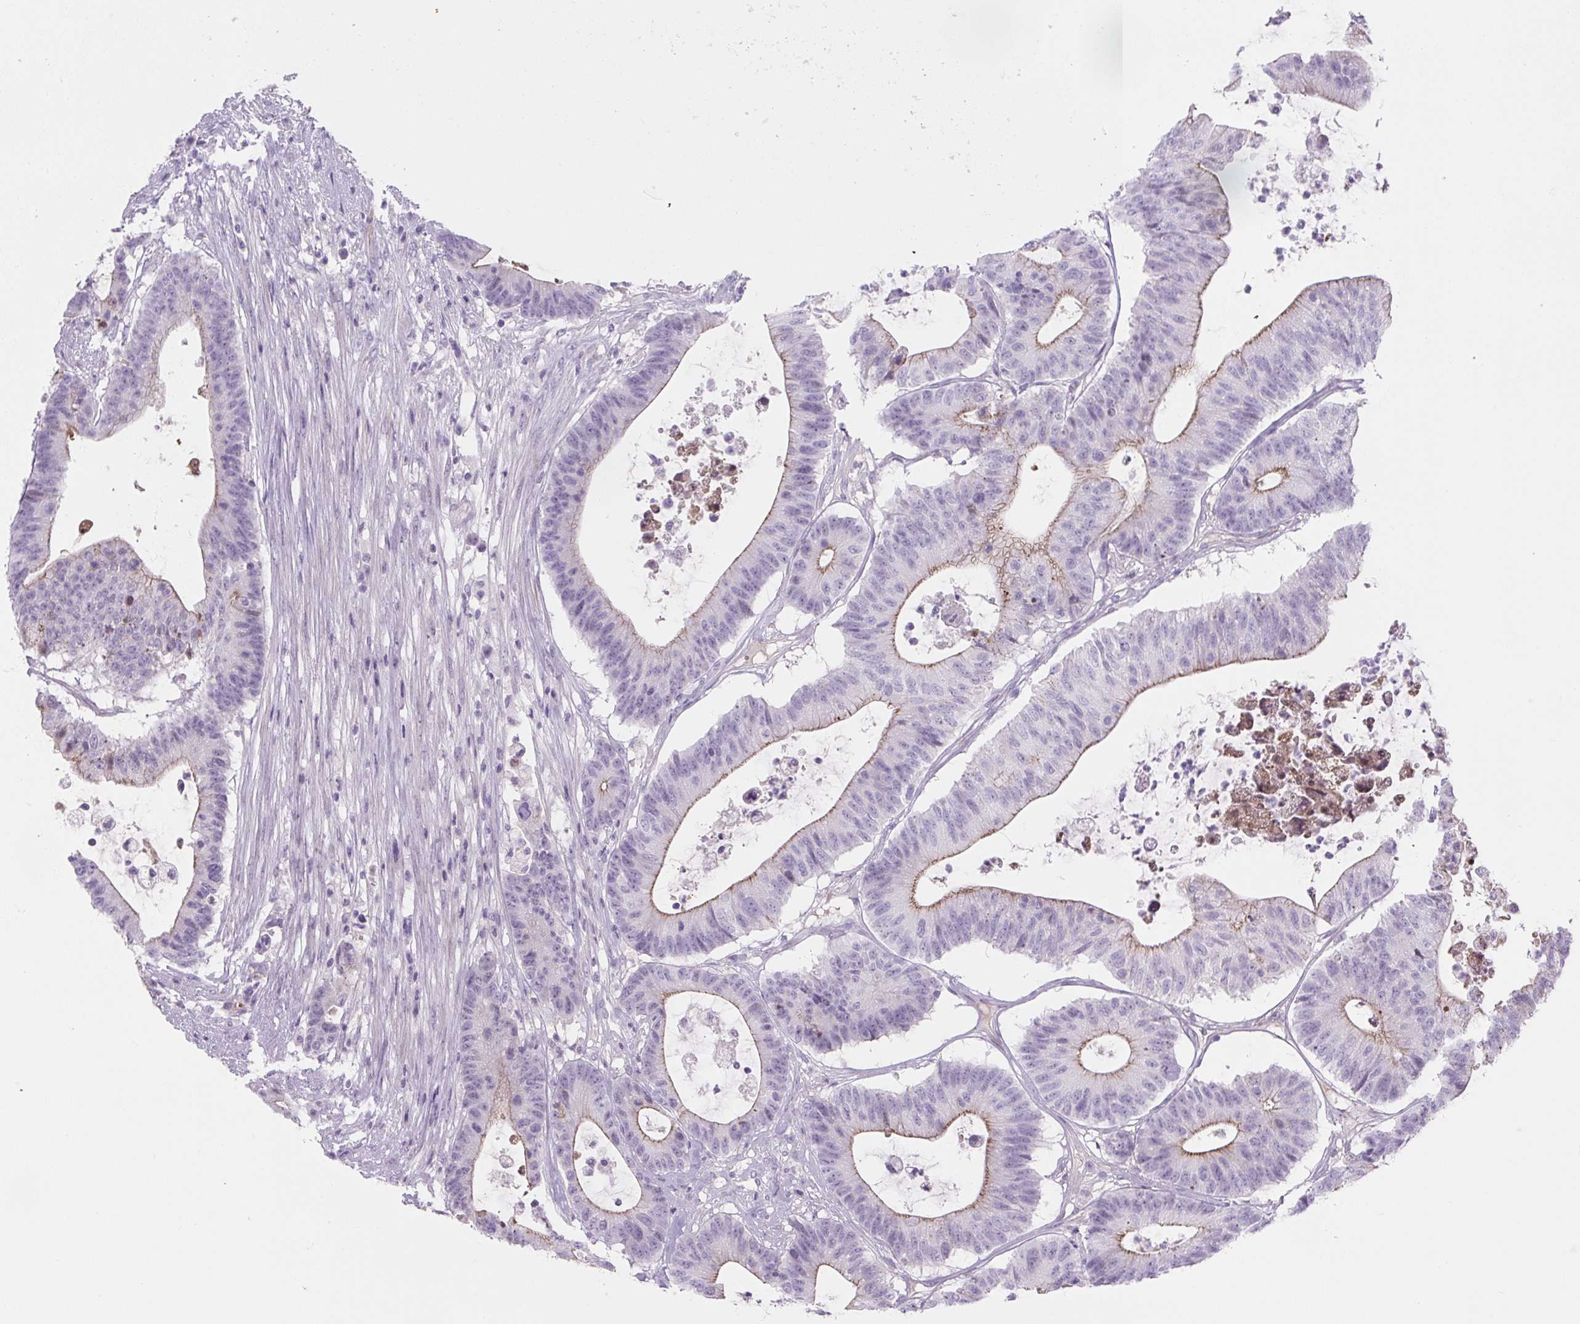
{"staining": {"intensity": "moderate", "quantity": "25%-75%", "location": "cytoplasmic/membranous"}, "tissue": "colorectal cancer", "cell_type": "Tumor cells", "image_type": "cancer", "snomed": [{"axis": "morphology", "description": "Adenocarcinoma, NOS"}, {"axis": "topography", "description": "Colon"}], "caption": "Human adenocarcinoma (colorectal) stained with a protein marker displays moderate staining in tumor cells.", "gene": "PRM1", "patient": {"sex": "female", "age": 84}}